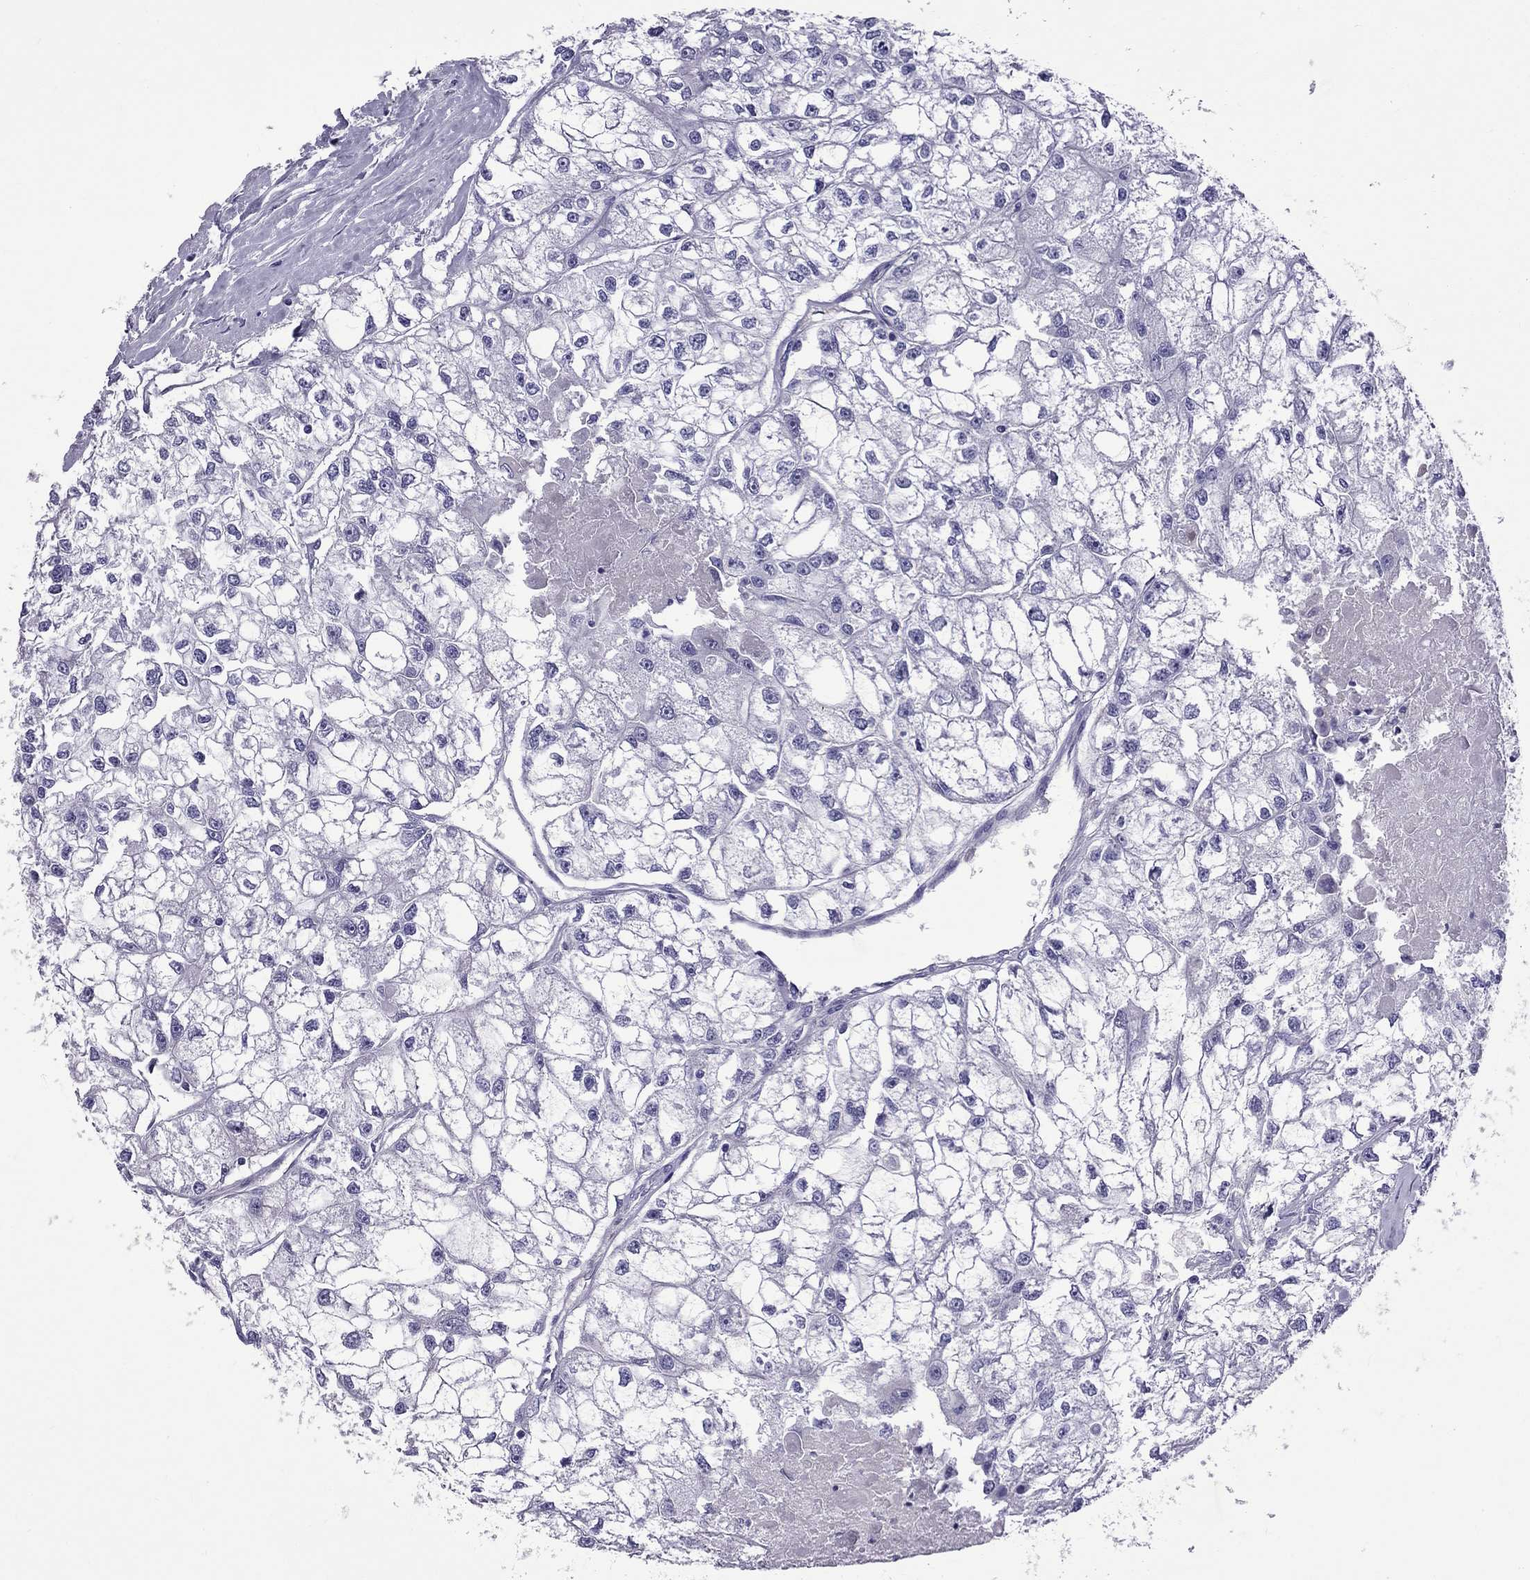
{"staining": {"intensity": "negative", "quantity": "none", "location": "none"}, "tissue": "renal cancer", "cell_type": "Tumor cells", "image_type": "cancer", "snomed": [{"axis": "morphology", "description": "Adenocarcinoma, NOS"}, {"axis": "topography", "description": "Kidney"}], "caption": "Immunohistochemistry micrograph of human renal adenocarcinoma stained for a protein (brown), which shows no staining in tumor cells.", "gene": "SCART1", "patient": {"sex": "male", "age": 56}}